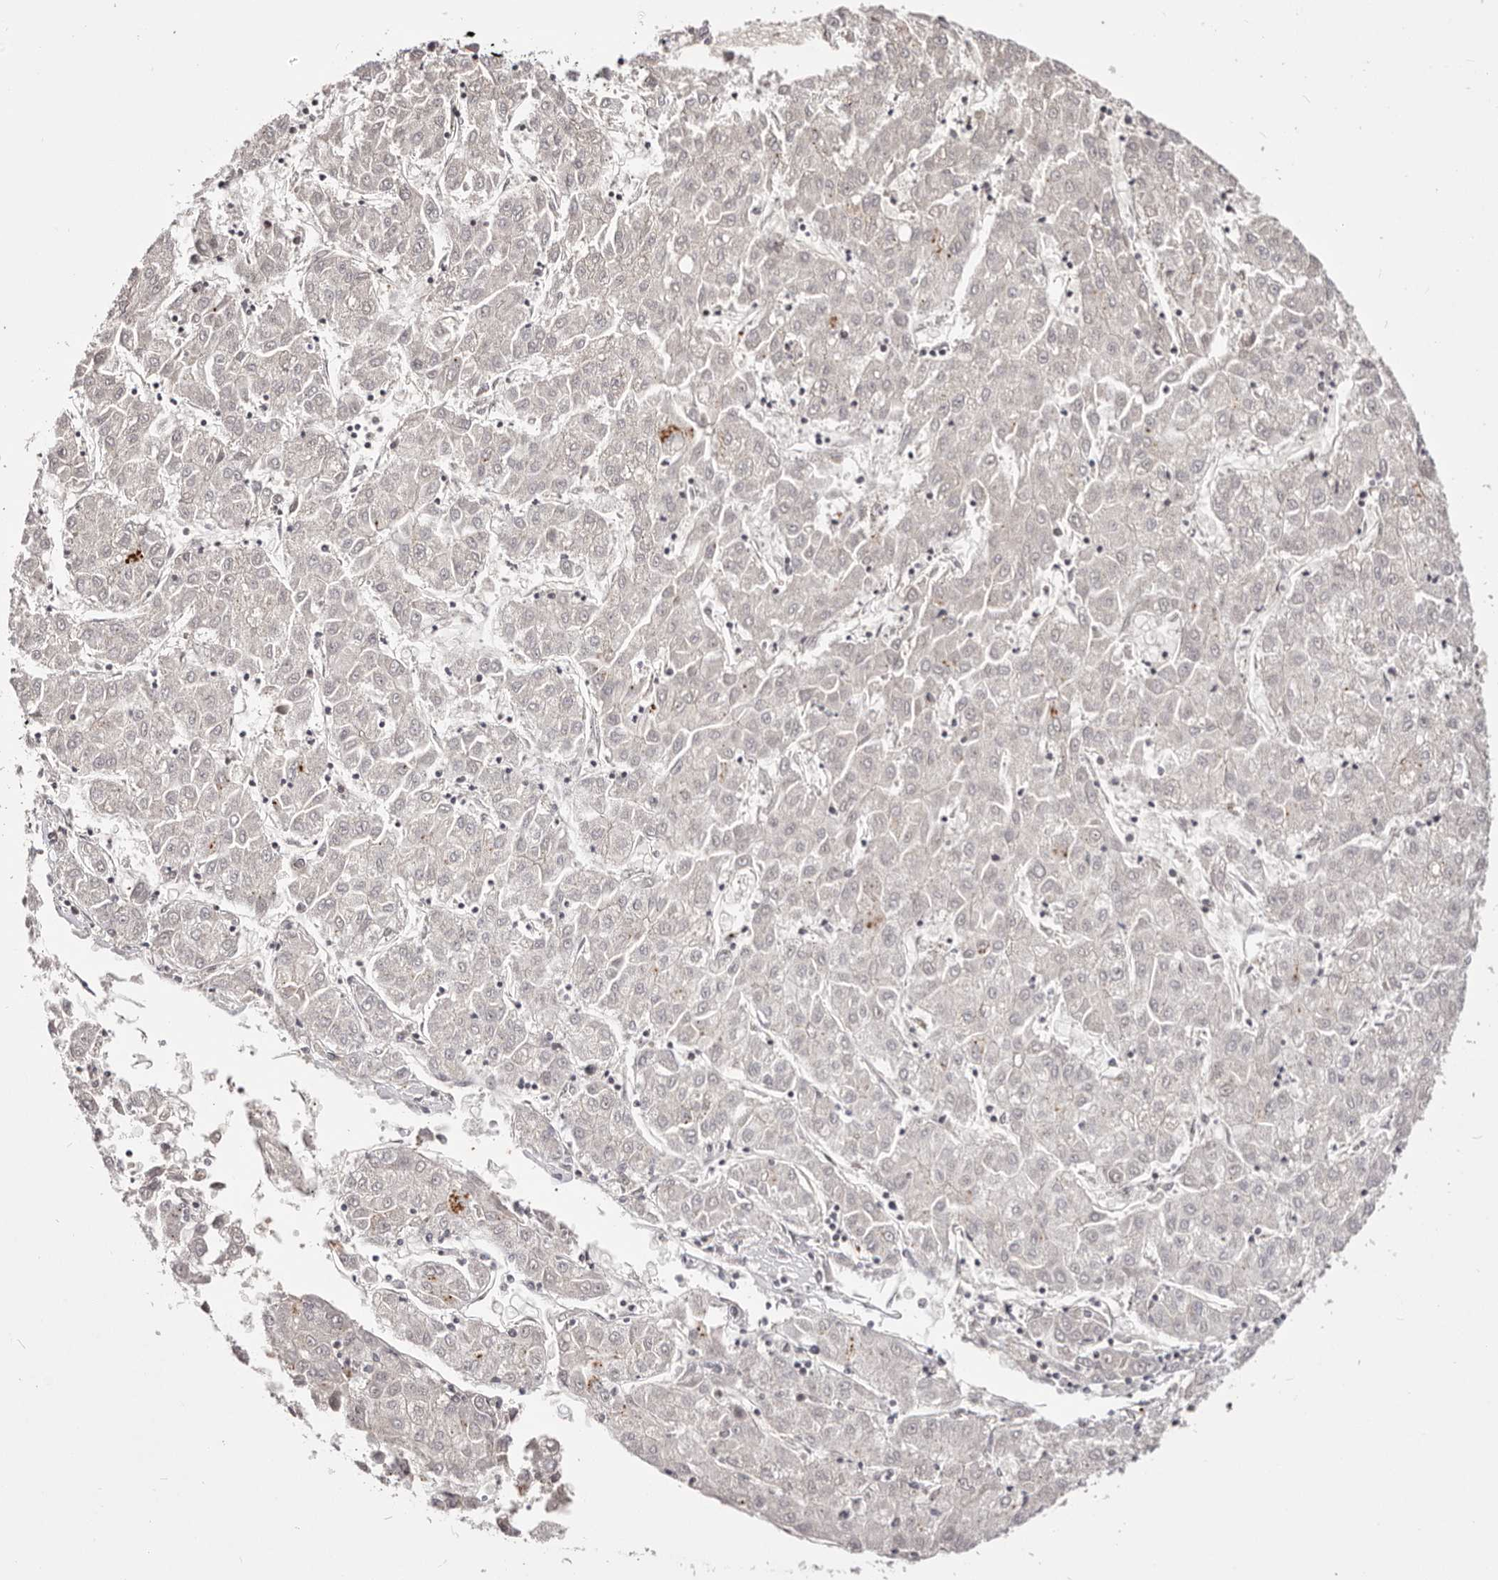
{"staining": {"intensity": "negative", "quantity": "none", "location": "none"}, "tissue": "liver cancer", "cell_type": "Tumor cells", "image_type": "cancer", "snomed": [{"axis": "morphology", "description": "Carcinoma, Hepatocellular, NOS"}, {"axis": "topography", "description": "Liver"}], "caption": "The micrograph reveals no staining of tumor cells in liver cancer.", "gene": "WRN", "patient": {"sex": "male", "age": 72}}